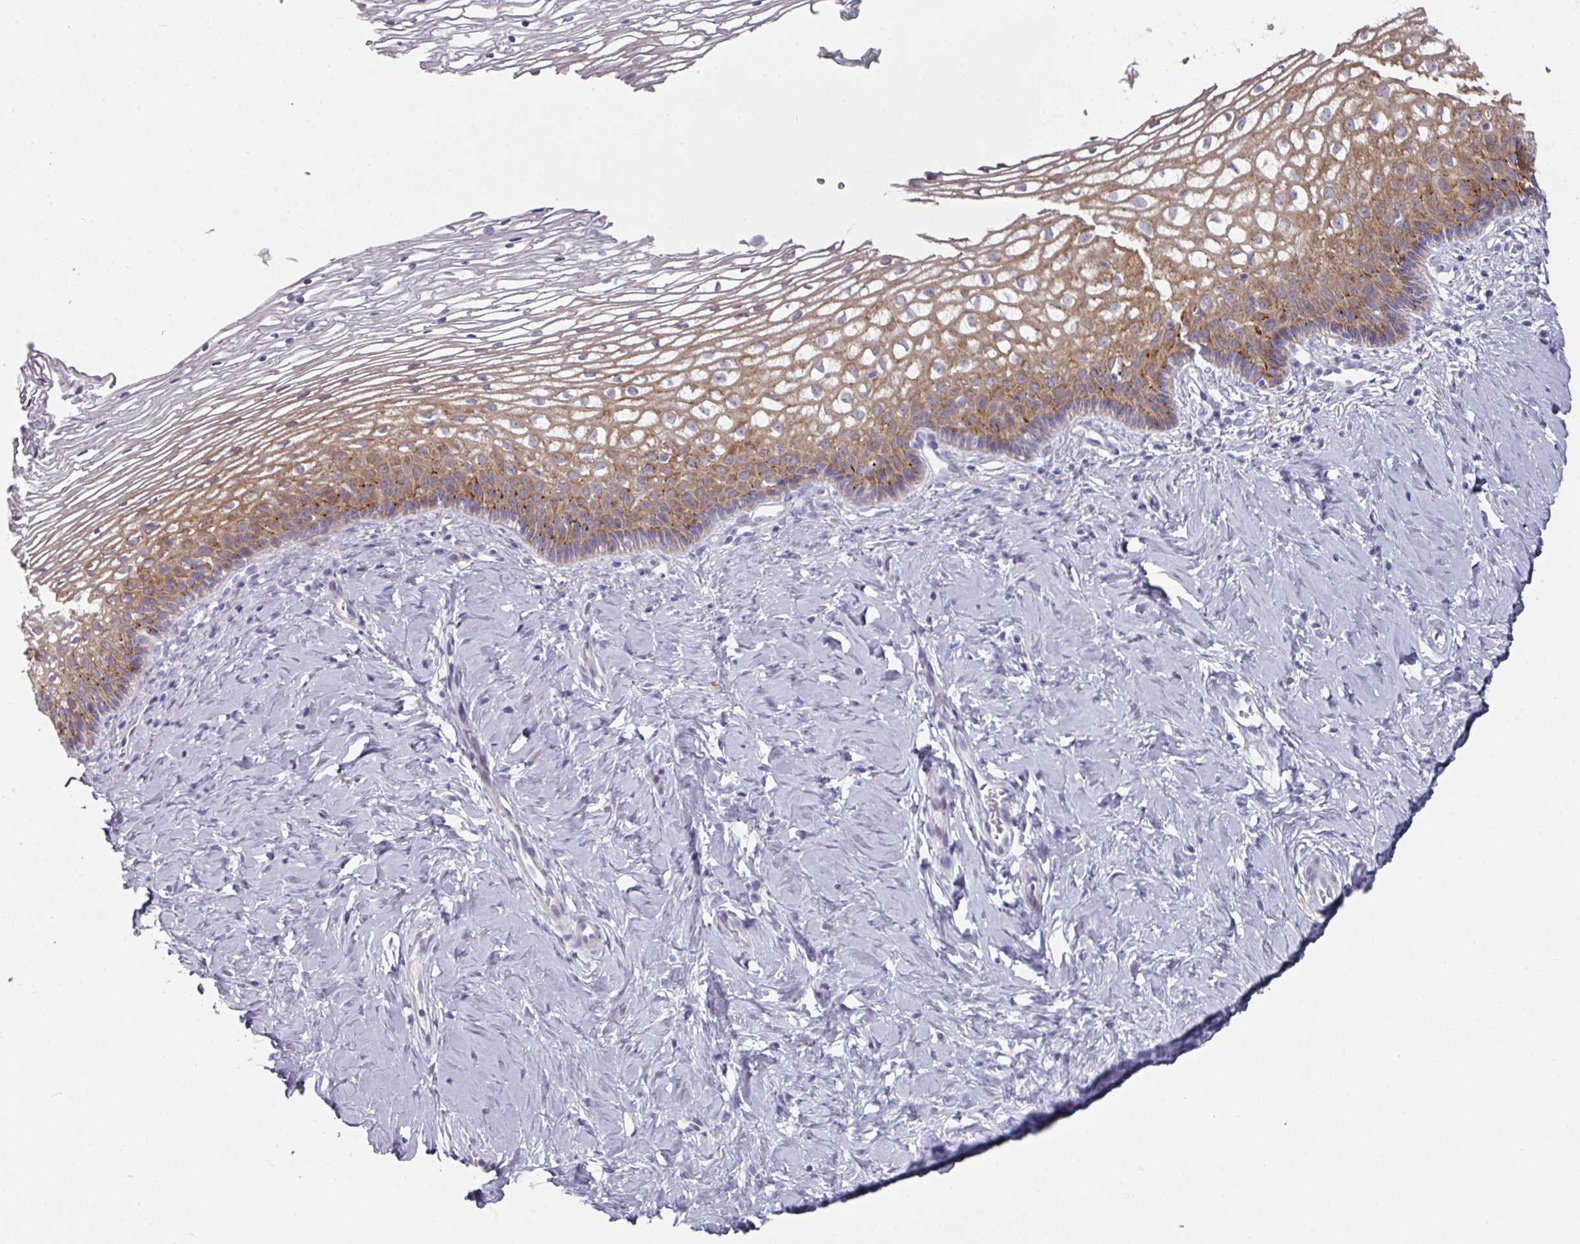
{"staining": {"intensity": "negative", "quantity": "none", "location": "none"}, "tissue": "cervix", "cell_type": "Glandular cells", "image_type": "normal", "snomed": [{"axis": "morphology", "description": "Normal tissue, NOS"}, {"axis": "topography", "description": "Cervix"}], "caption": "IHC micrograph of normal cervix: human cervix stained with DAB shows no significant protein staining in glandular cells.", "gene": "NT5C1A", "patient": {"sex": "female", "age": 36}}